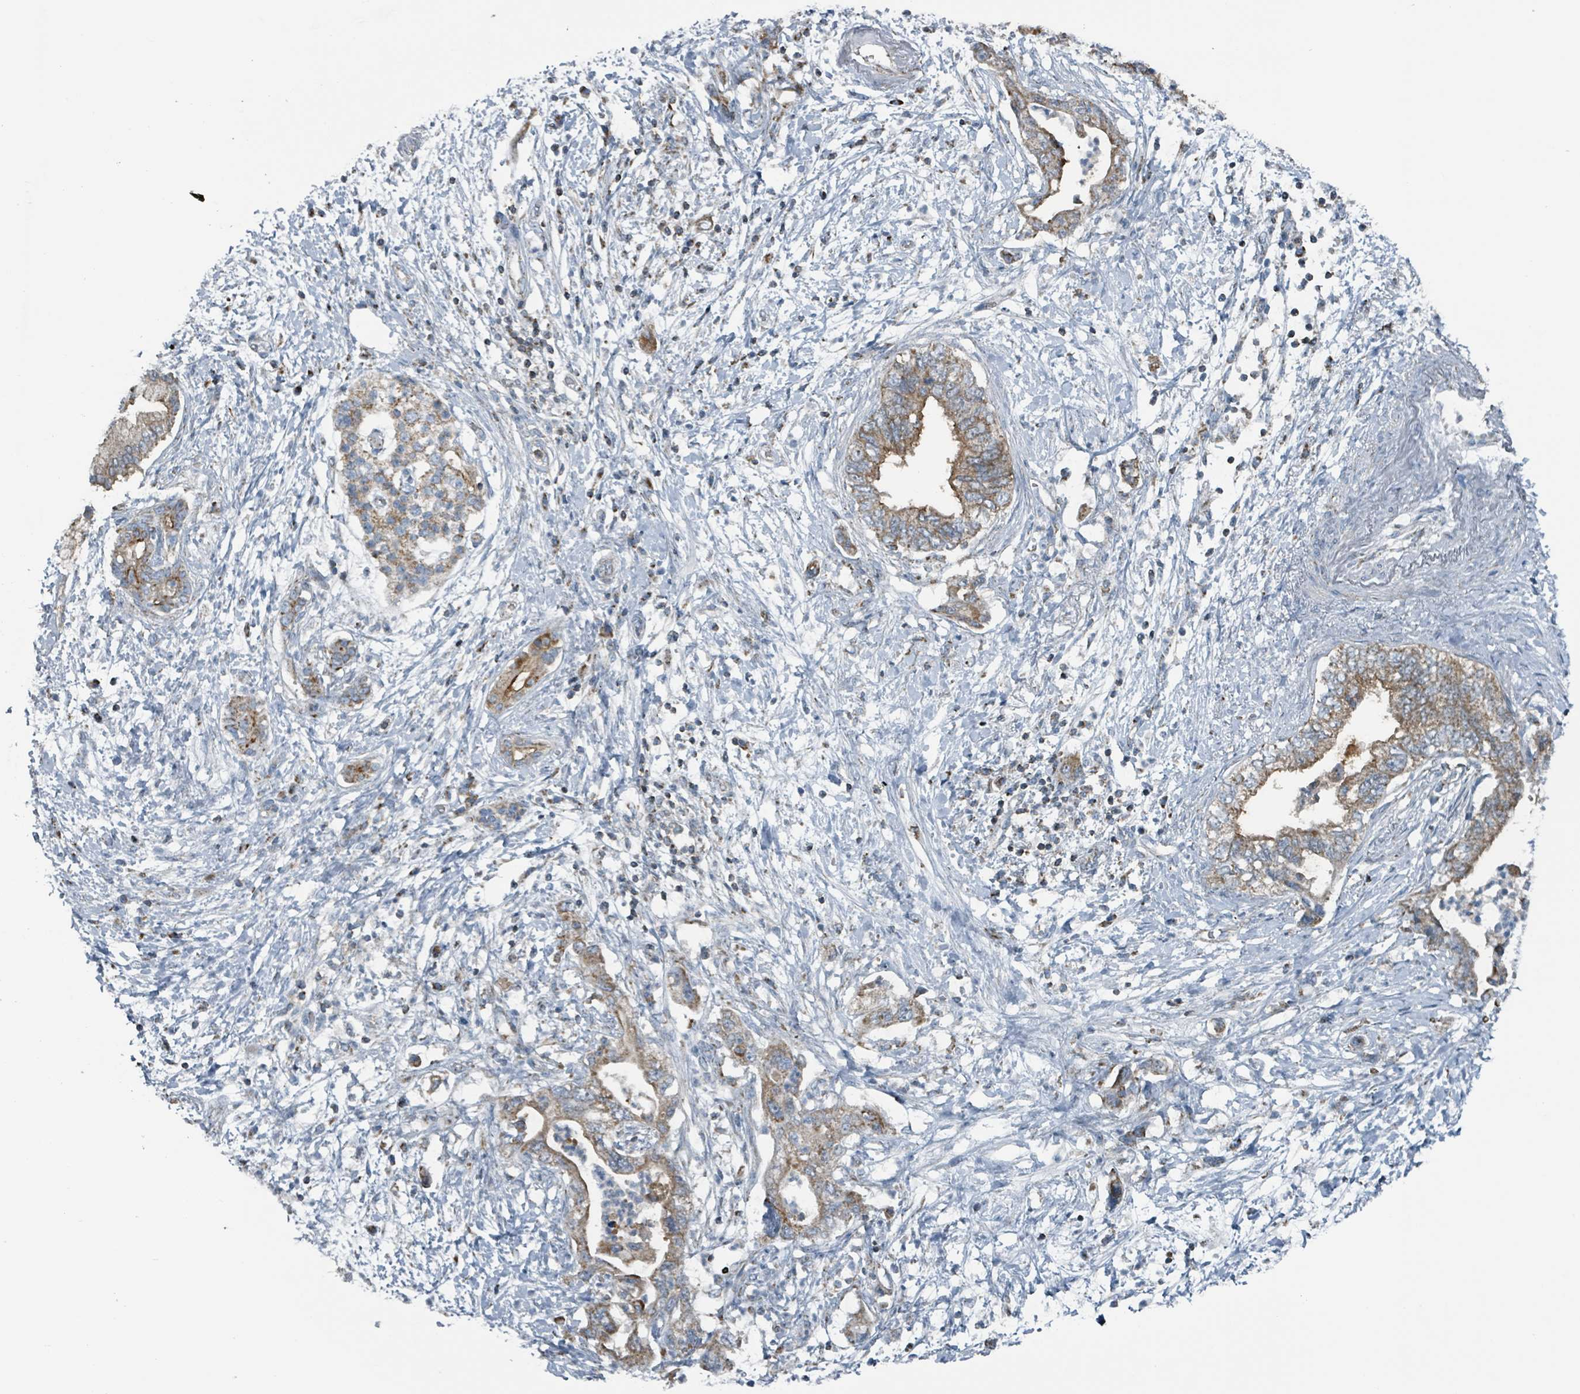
{"staining": {"intensity": "moderate", "quantity": ">75%", "location": "cytoplasmic/membranous"}, "tissue": "pancreatic cancer", "cell_type": "Tumor cells", "image_type": "cancer", "snomed": [{"axis": "morphology", "description": "Adenocarcinoma, NOS"}, {"axis": "topography", "description": "Pancreas"}], "caption": "Immunohistochemical staining of pancreatic cancer (adenocarcinoma) demonstrates medium levels of moderate cytoplasmic/membranous expression in about >75% of tumor cells. The protein is shown in brown color, while the nuclei are stained blue.", "gene": "ABHD18", "patient": {"sex": "female", "age": 73}}